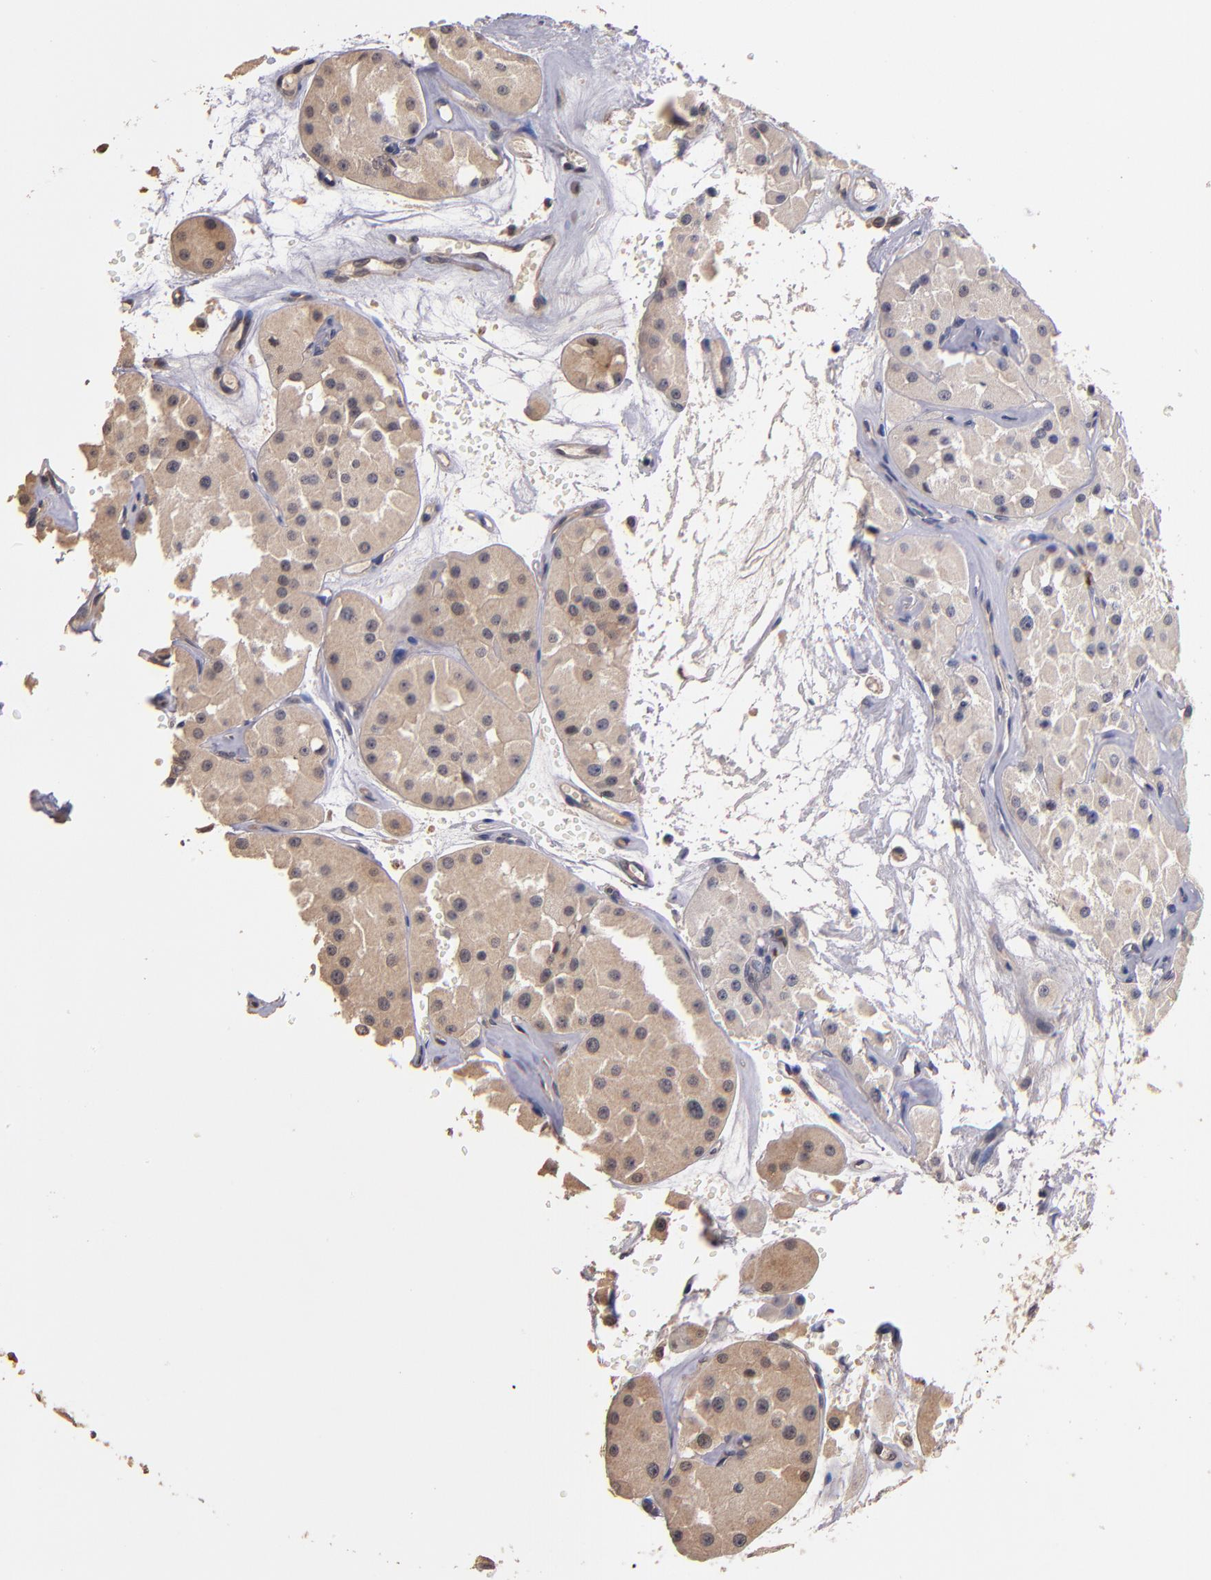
{"staining": {"intensity": "weak", "quantity": ">75%", "location": "cytoplasmic/membranous"}, "tissue": "renal cancer", "cell_type": "Tumor cells", "image_type": "cancer", "snomed": [{"axis": "morphology", "description": "Adenocarcinoma, uncertain malignant potential"}, {"axis": "topography", "description": "Kidney"}], "caption": "Immunohistochemistry of renal adenocarcinoma,  uncertain malignant potential demonstrates low levels of weak cytoplasmic/membranous positivity in approximately >75% of tumor cells. (DAB (3,3'-diaminobenzidine) = brown stain, brightfield microscopy at high magnification).", "gene": "TTLL12", "patient": {"sex": "male", "age": 63}}